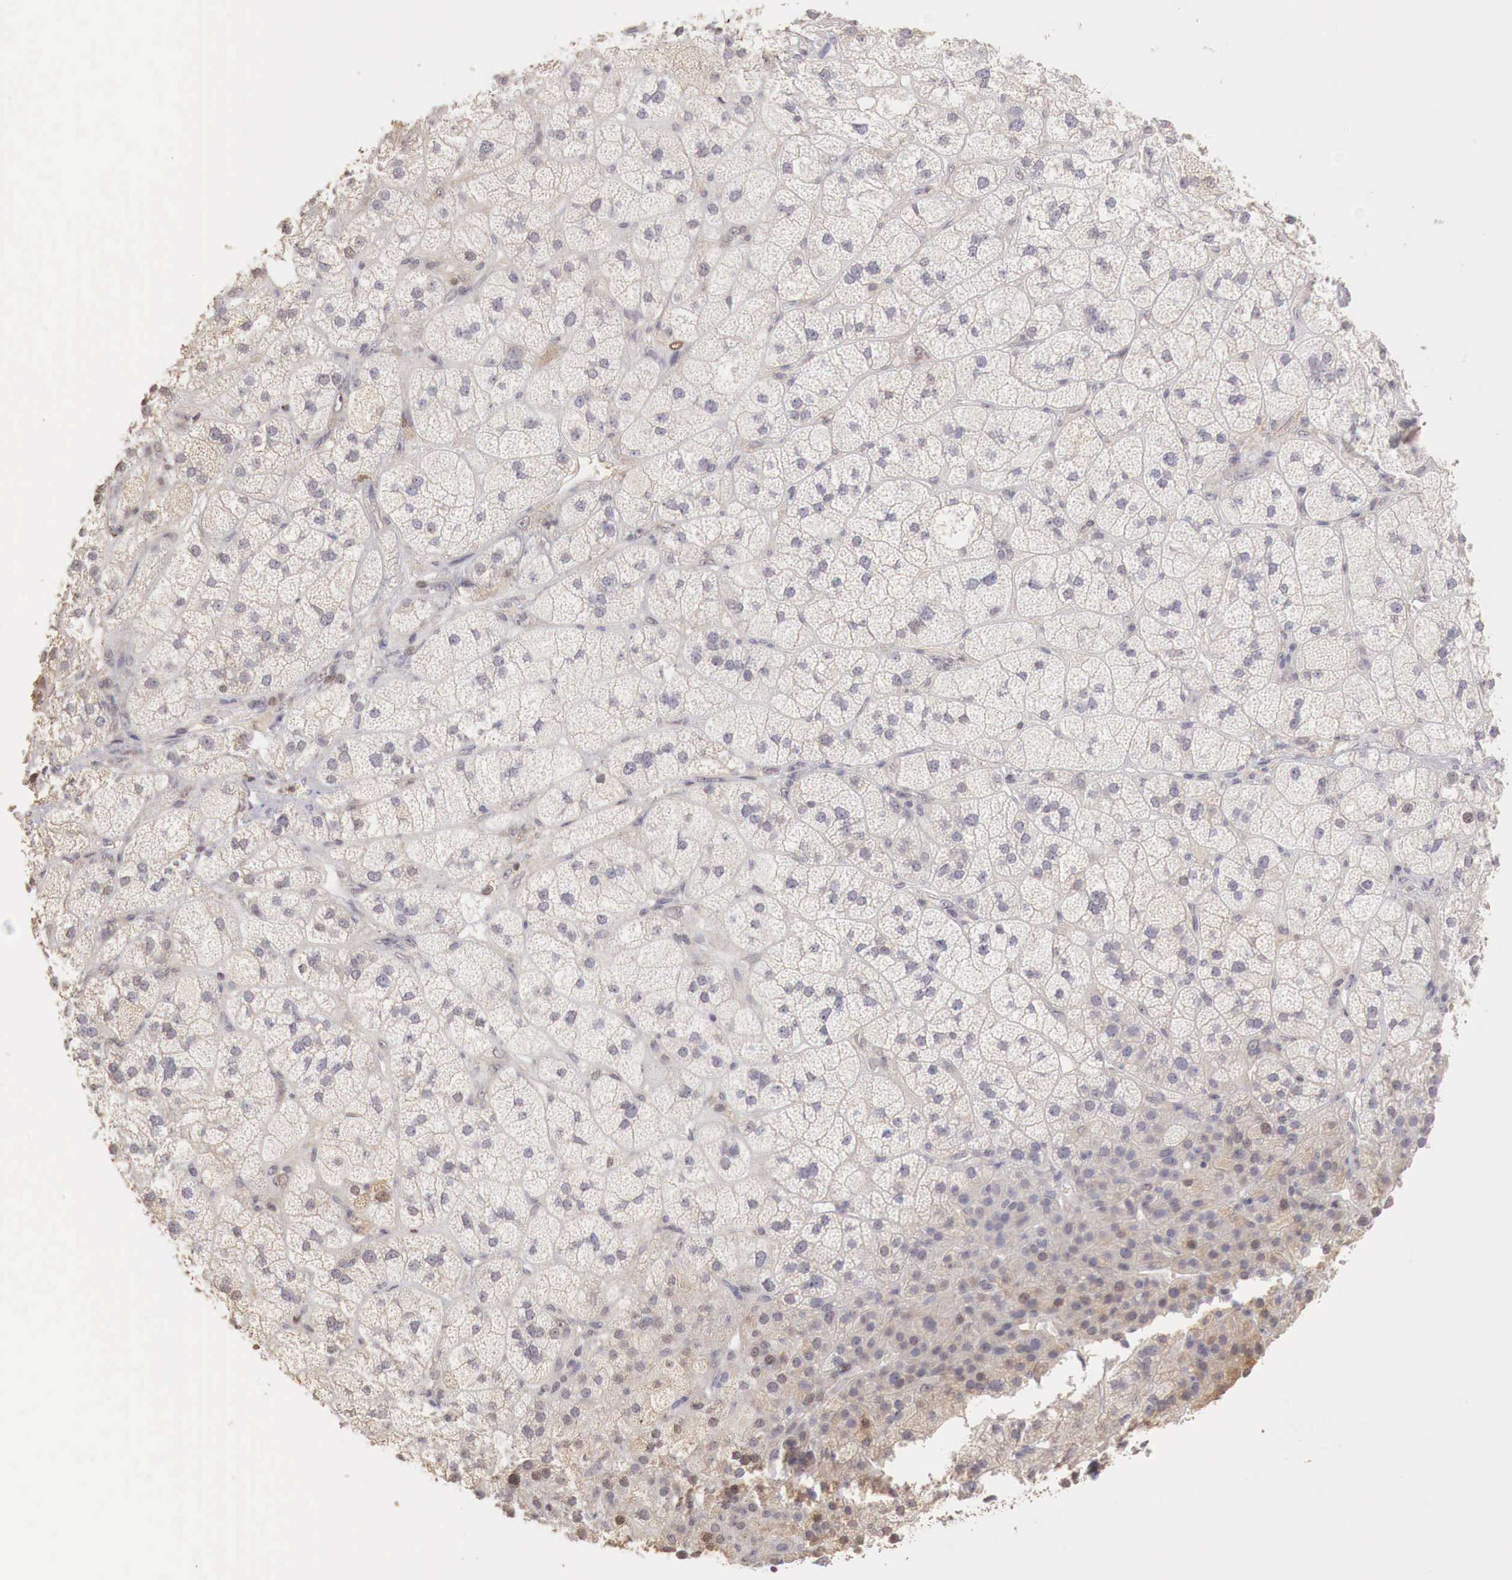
{"staining": {"intensity": "weak", "quantity": ">75%", "location": "cytoplasmic/membranous"}, "tissue": "adrenal gland", "cell_type": "Glandular cells", "image_type": "normal", "snomed": [{"axis": "morphology", "description": "Normal tissue, NOS"}, {"axis": "topography", "description": "Adrenal gland"}], "caption": "Immunohistochemistry (IHC) image of normal adrenal gland stained for a protein (brown), which displays low levels of weak cytoplasmic/membranous staining in approximately >75% of glandular cells.", "gene": "TBC1D9", "patient": {"sex": "female", "age": 60}}